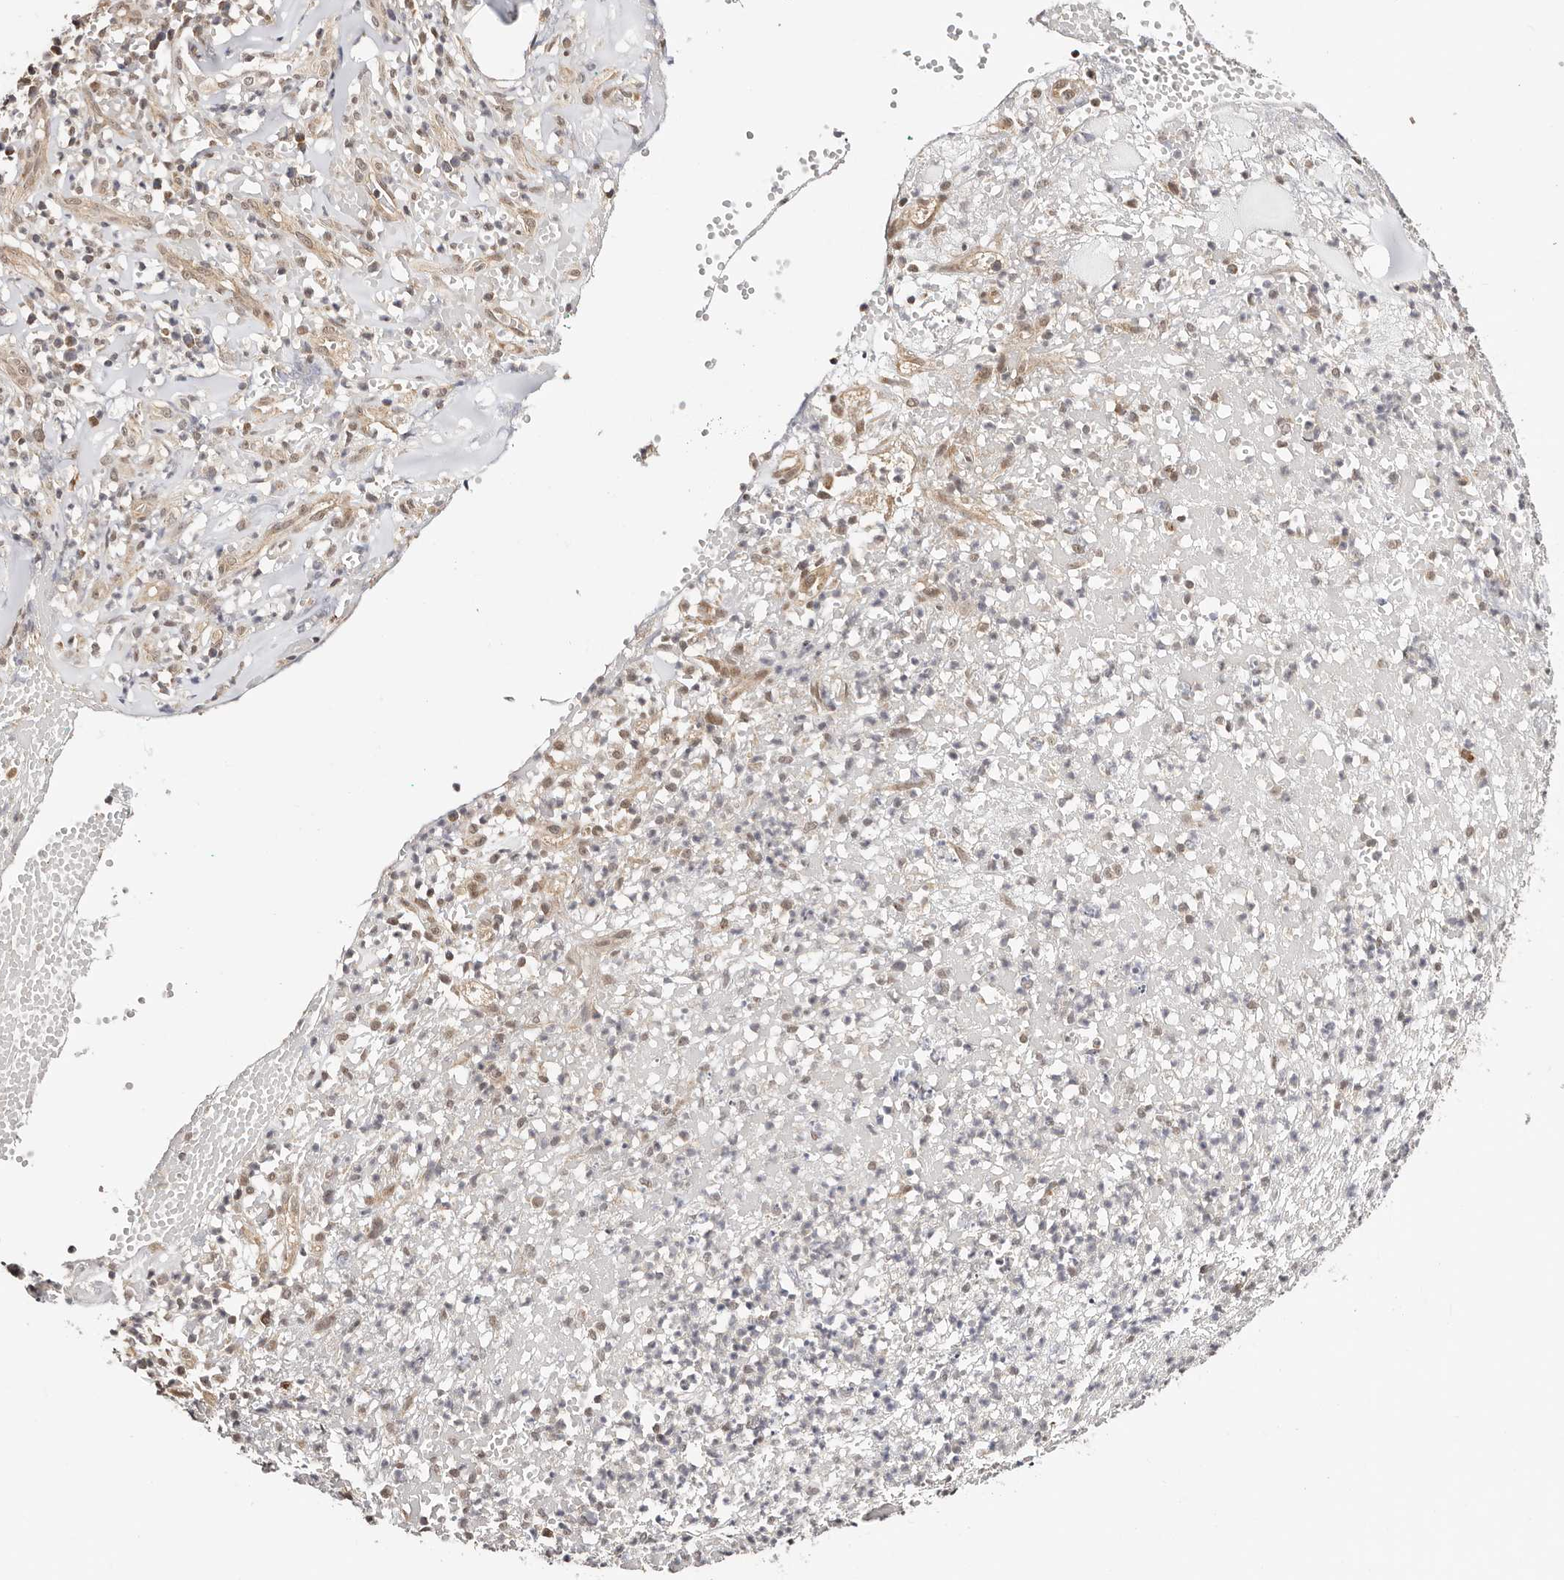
{"staining": {"intensity": "negative", "quantity": "none", "location": "none"}, "tissue": "adipose tissue", "cell_type": "Adipocytes", "image_type": "normal", "snomed": [{"axis": "morphology", "description": "Normal tissue, NOS"}, {"axis": "morphology", "description": "Basal cell carcinoma"}, {"axis": "topography", "description": "Cartilage tissue"}, {"axis": "topography", "description": "Nasopharynx"}, {"axis": "topography", "description": "Oral tissue"}], "caption": "Human adipose tissue stained for a protein using immunohistochemistry (IHC) shows no staining in adipocytes.", "gene": "CTNNBL1", "patient": {"sex": "female", "age": 77}}